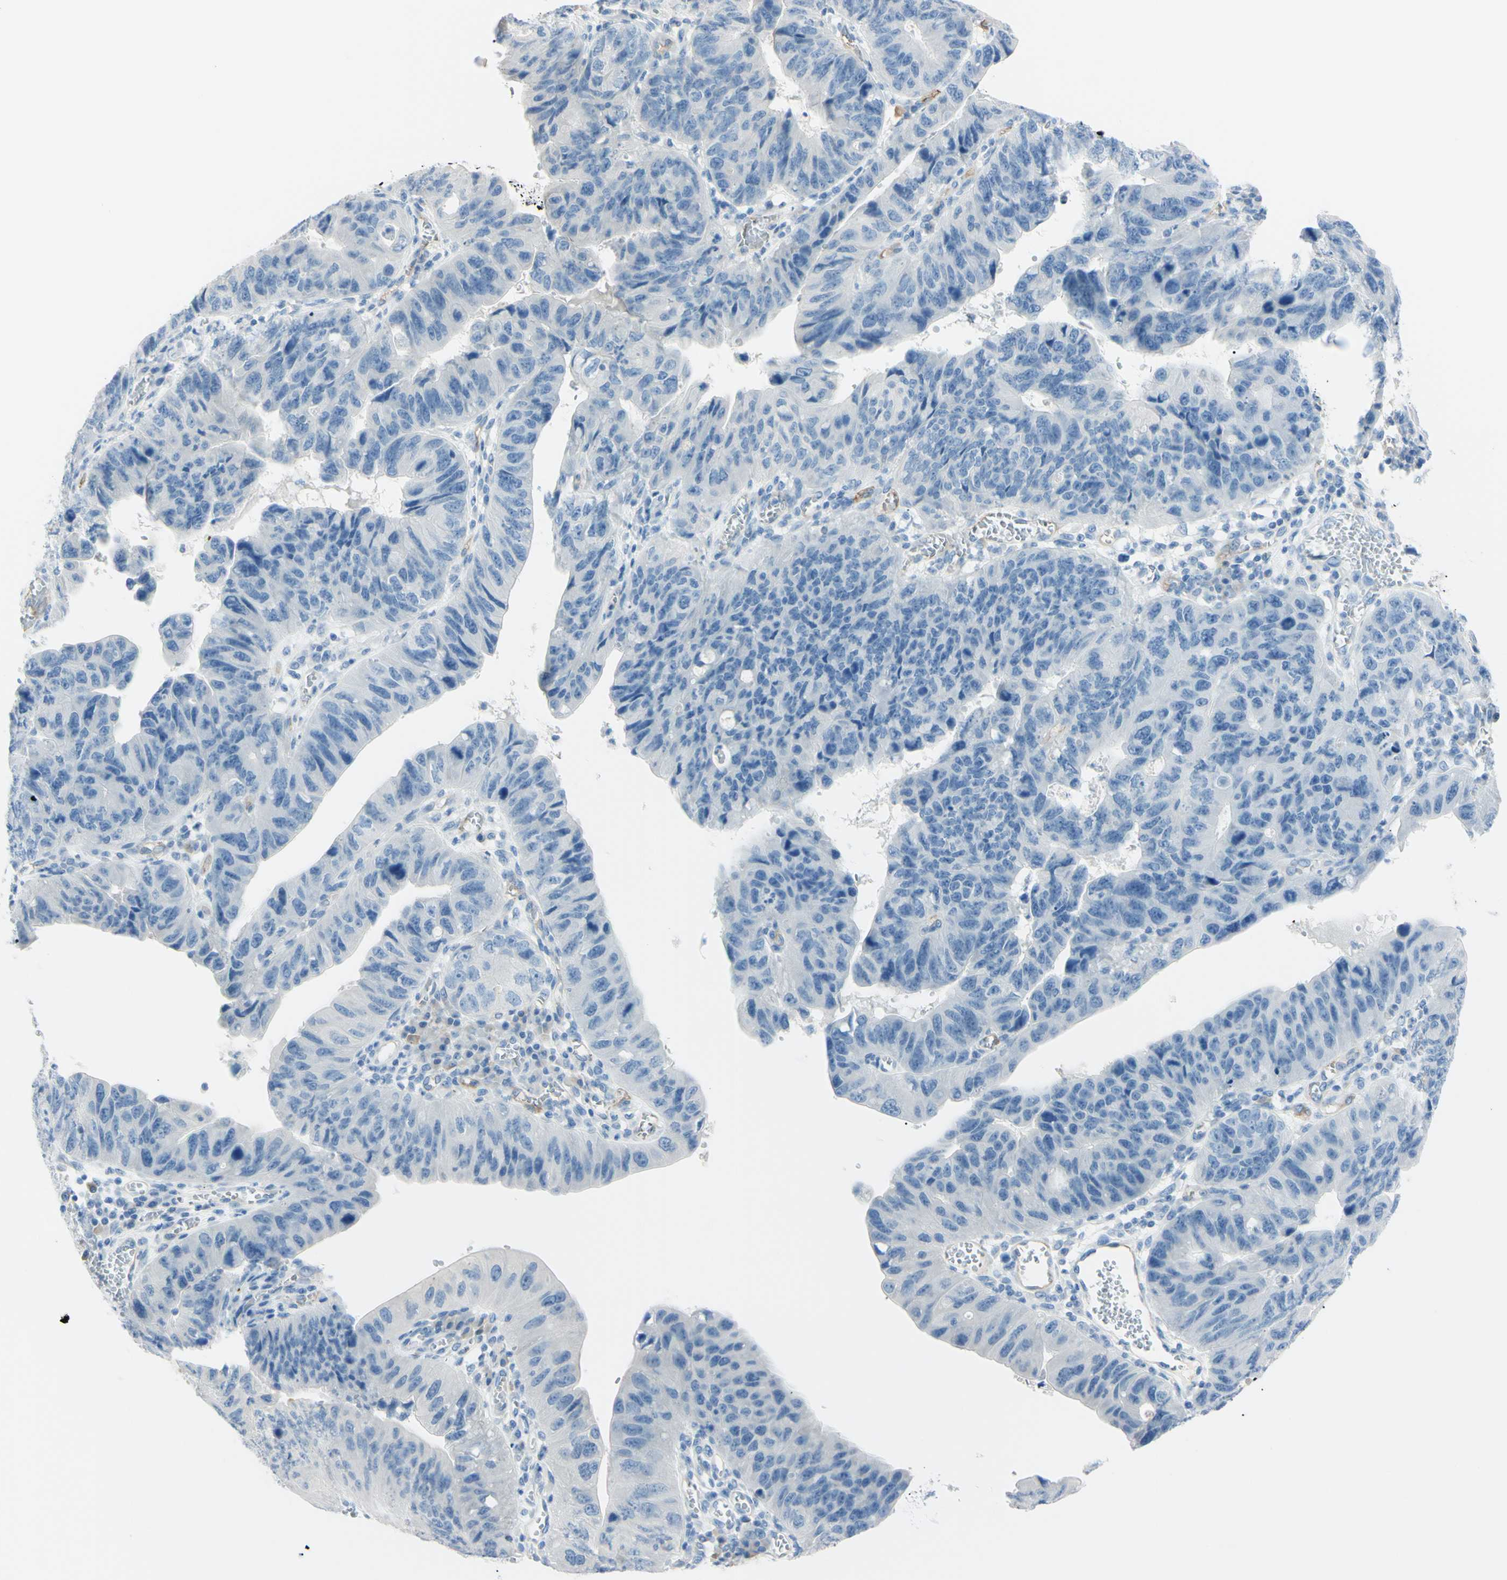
{"staining": {"intensity": "negative", "quantity": "none", "location": "none"}, "tissue": "stomach cancer", "cell_type": "Tumor cells", "image_type": "cancer", "snomed": [{"axis": "morphology", "description": "Adenocarcinoma, NOS"}, {"axis": "topography", "description": "Stomach"}], "caption": "An IHC photomicrograph of stomach cancer (adenocarcinoma) is shown. There is no staining in tumor cells of stomach cancer (adenocarcinoma). (Stains: DAB immunohistochemistry (IHC) with hematoxylin counter stain, Microscopy: brightfield microscopy at high magnification).", "gene": "FOLH1", "patient": {"sex": "male", "age": 59}}